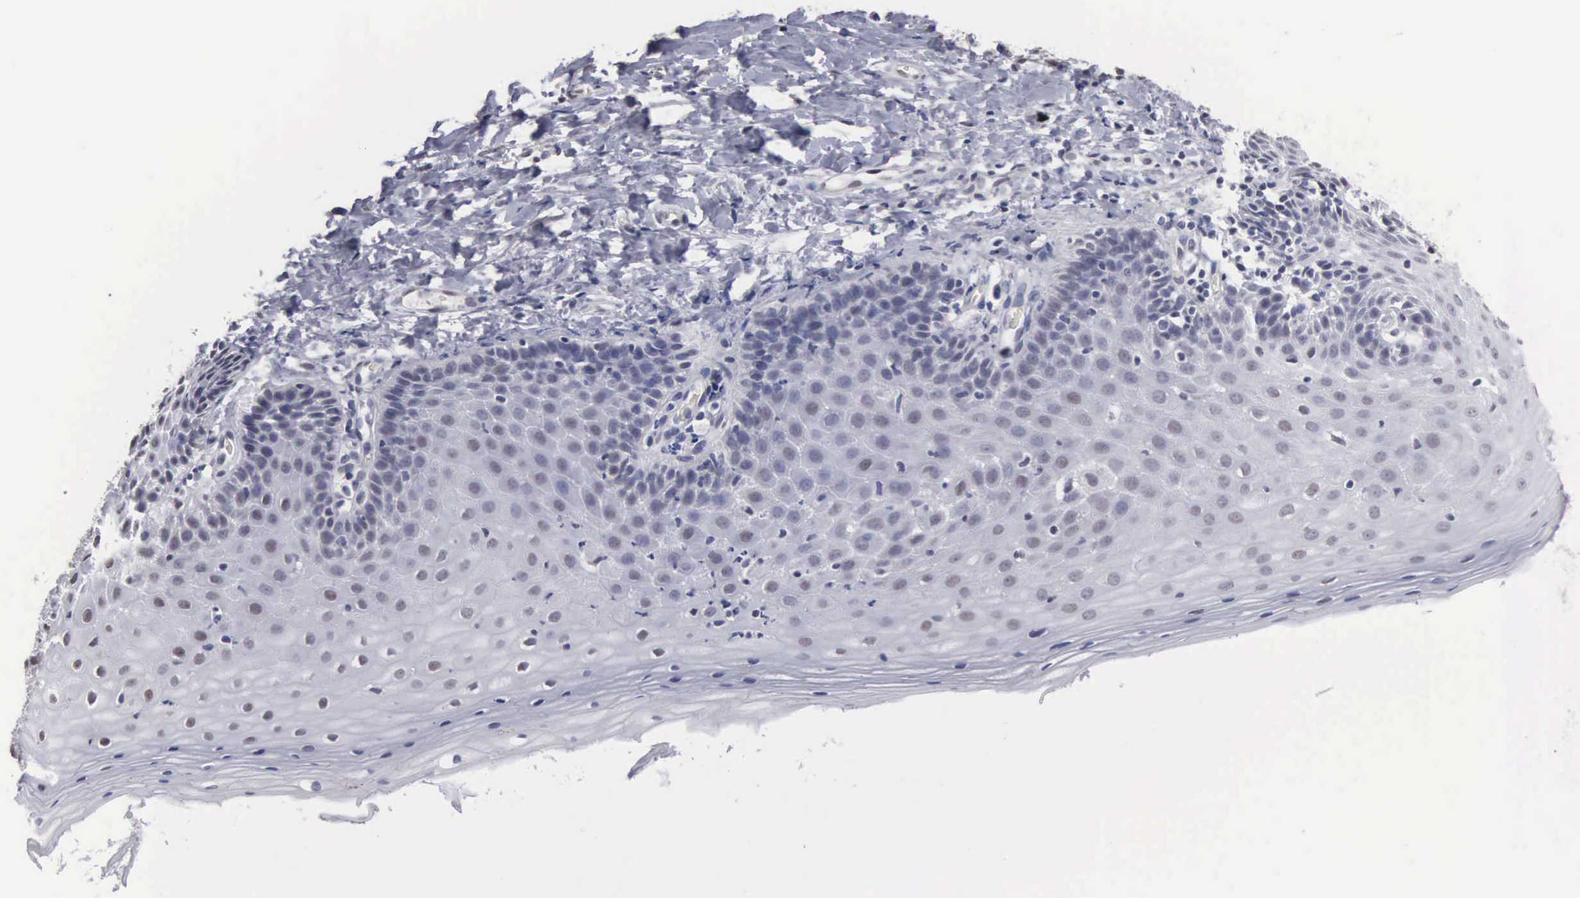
{"staining": {"intensity": "weak", "quantity": "<25%", "location": "cytoplasmic/membranous"}, "tissue": "cervix", "cell_type": "Glandular cells", "image_type": "normal", "snomed": [{"axis": "morphology", "description": "Normal tissue, NOS"}, {"axis": "topography", "description": "Cervix"}], "caption": "A high-resolution histopathology image shows IHC staining of unremarkable cervix, which reveals no significant expression in glandular cells.", "gene": "UPB1", "patient": {"sex": "female", "age": 53}}